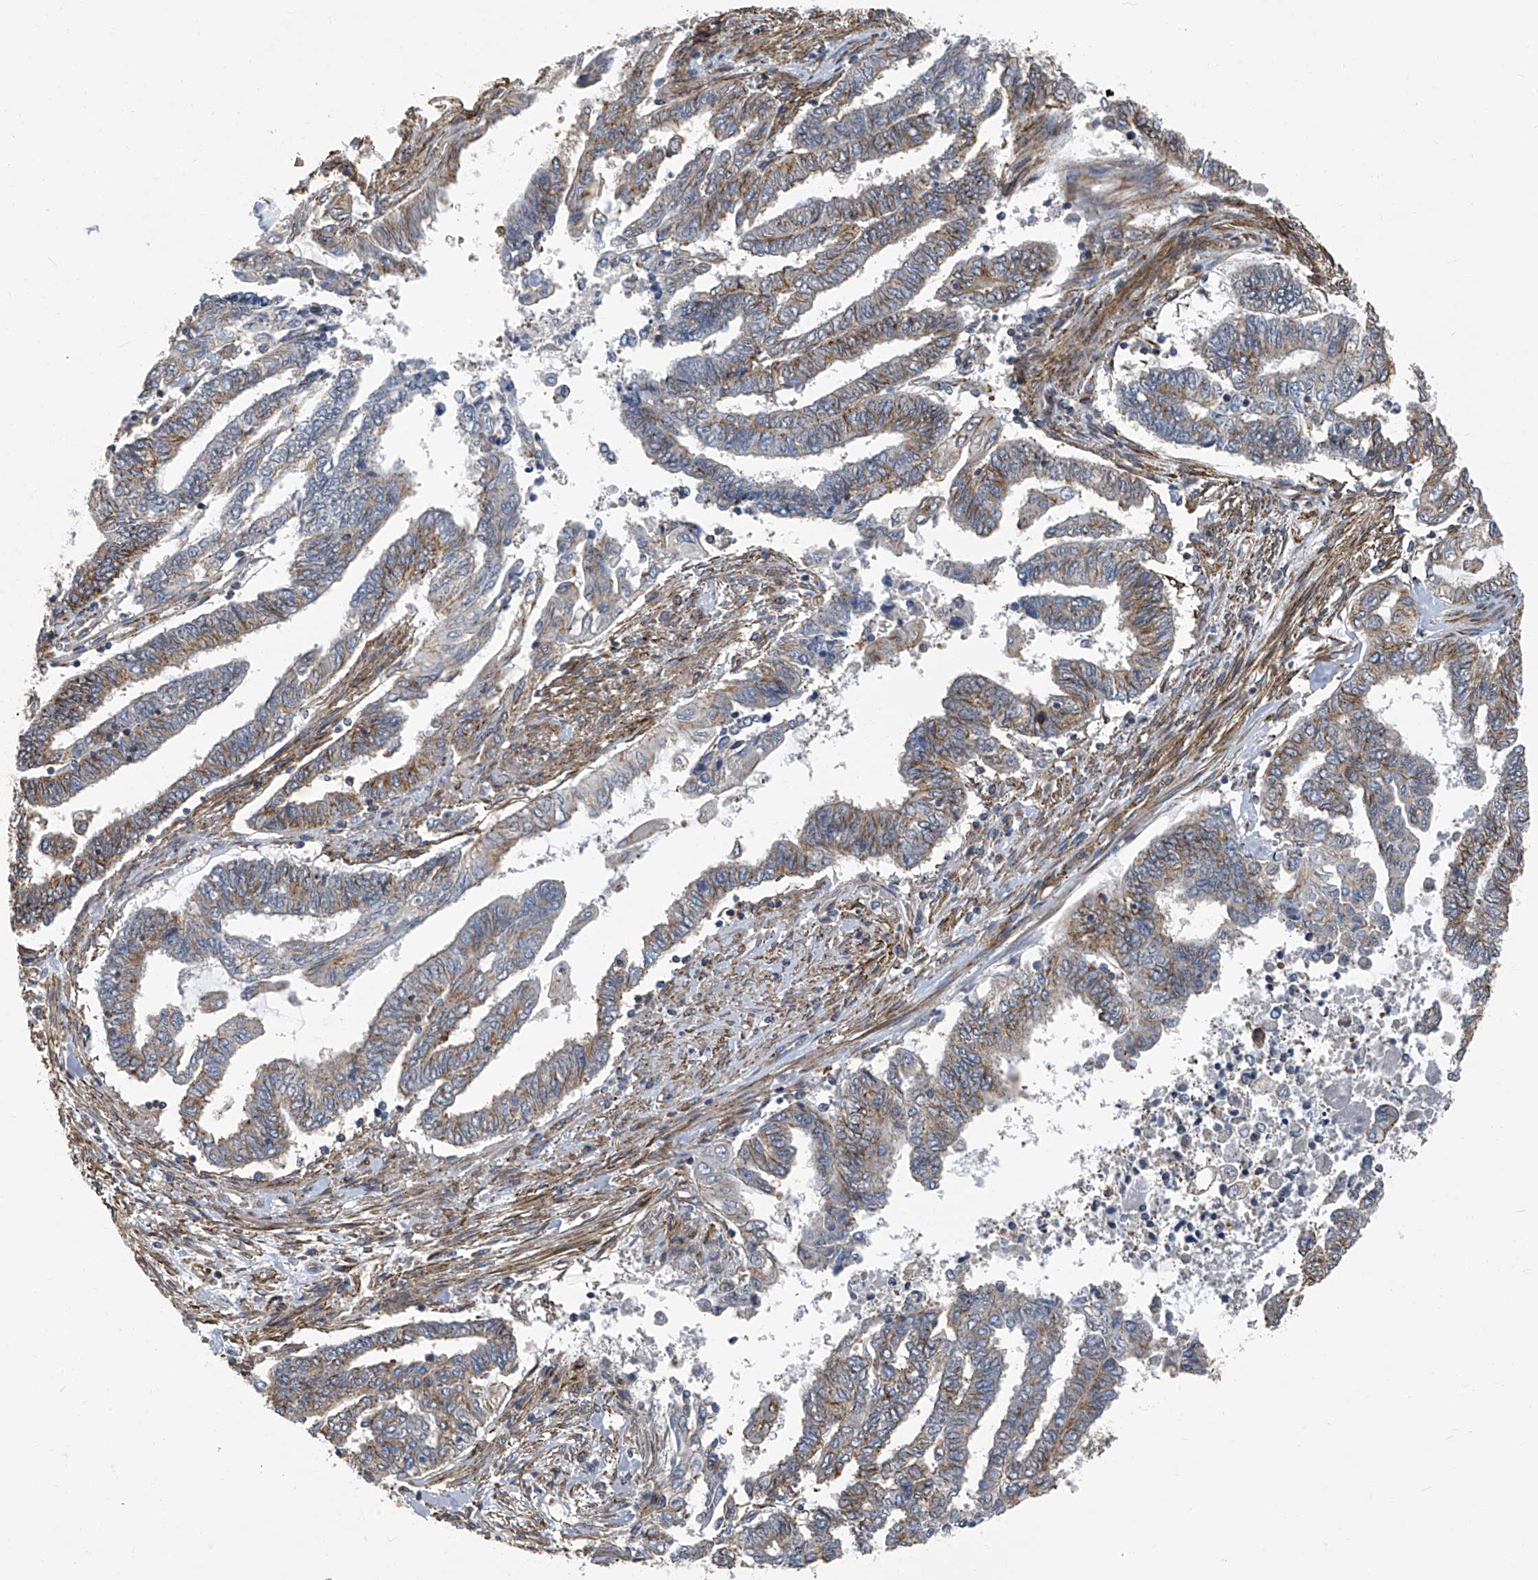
{"staining": {"intensity": "moderate", "quantity": "25%-75%", "location": "cytoplasmic/membranous"}, "tissue": "endometrial cancer", "cell_type": "Tumor cells", "image_type": "cancer", "snomed": [{"axis": "morphology", "description": "Adenocarcinoma, NOS"}, {"axis": "topography", "description": "Uterus"}, {"axis": "topography", "description": "Endometrium"}], "caption": "Protein analysis of endometrial cancer tissue reveals moderate cytoplasmic/membranous expression in about 25%-75% of tumor cells.", "gene": "SEPTIN7", "patient": {"sex": "female", "age": 70}}